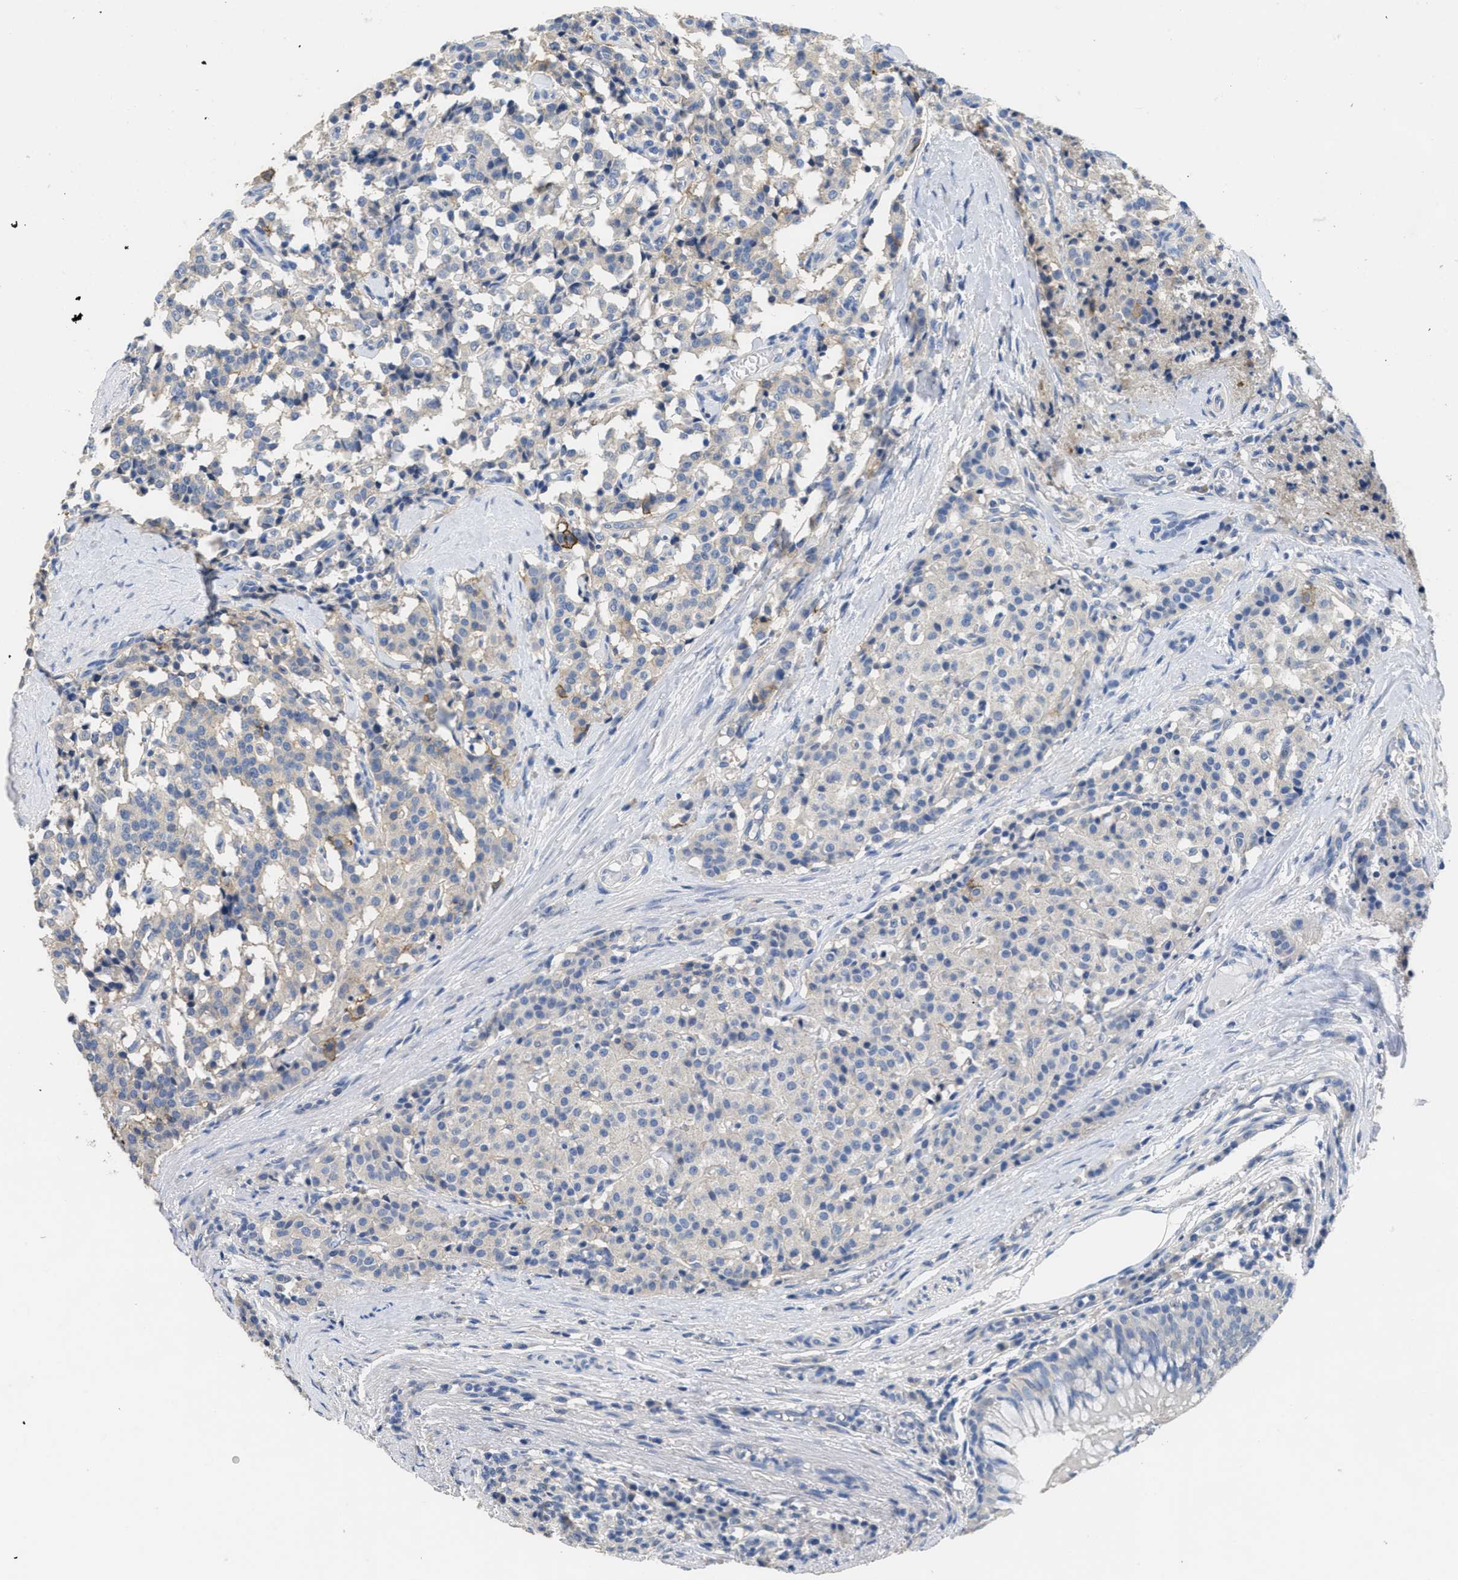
{"staining": {"intensity": "weak", "quantity": "<25%", "location": "cytoplasmic/membranous"}, "tissue": "carcinoid", "cell_type": "Tumor cells", "image_type": "cancer", "snomed": [{"axis": "morphology", "description": "Carcinoid, malignant, NOS"}, {"axis": "topography", "description": "Lung"}], "caption": "The micrograph shows no significant staining in tumor cells of carcinoid (malignant).", "gene": "CA9", "patient": {"sex": "male", "age": 30}}